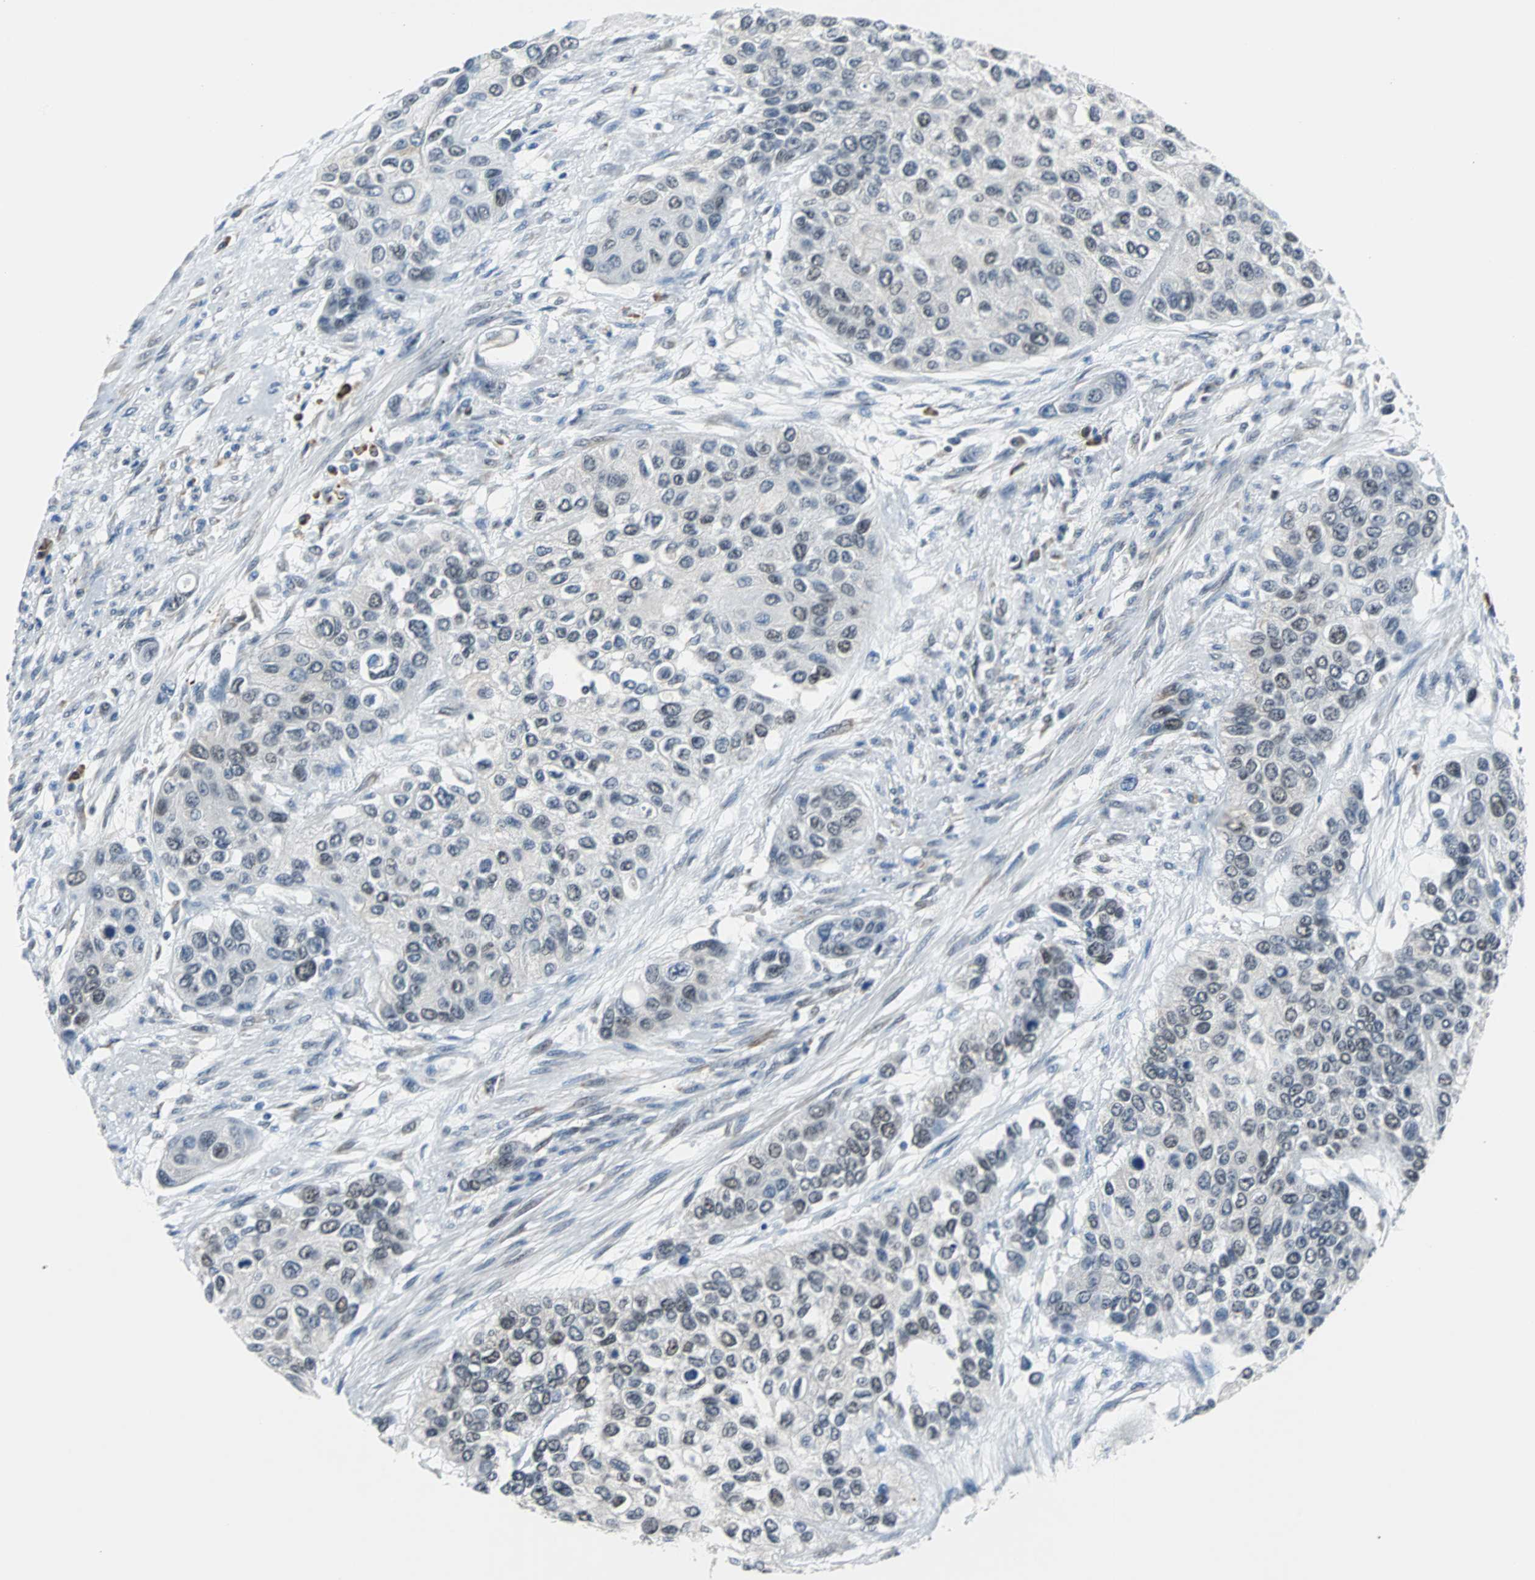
{"staining": {"intensity": "weak", "quantity": "<25%", "location": "nuclear"}, "tissue": "urothelial cancer", "cell_type": "Tumor cells", "image_type": "cancer", "snomed": [{"axis": "morphology", "description": "Urothelial carcinoma, High grade"}, {"axis": "topography", "description": "Urinary bladder"}], "caption": "Immunohistochemistry of high-grade urothelial carcinoma exhibits no staining in tumor cells.", "gene": "USP28", "patient": {"sex": "female", "age": 56}}